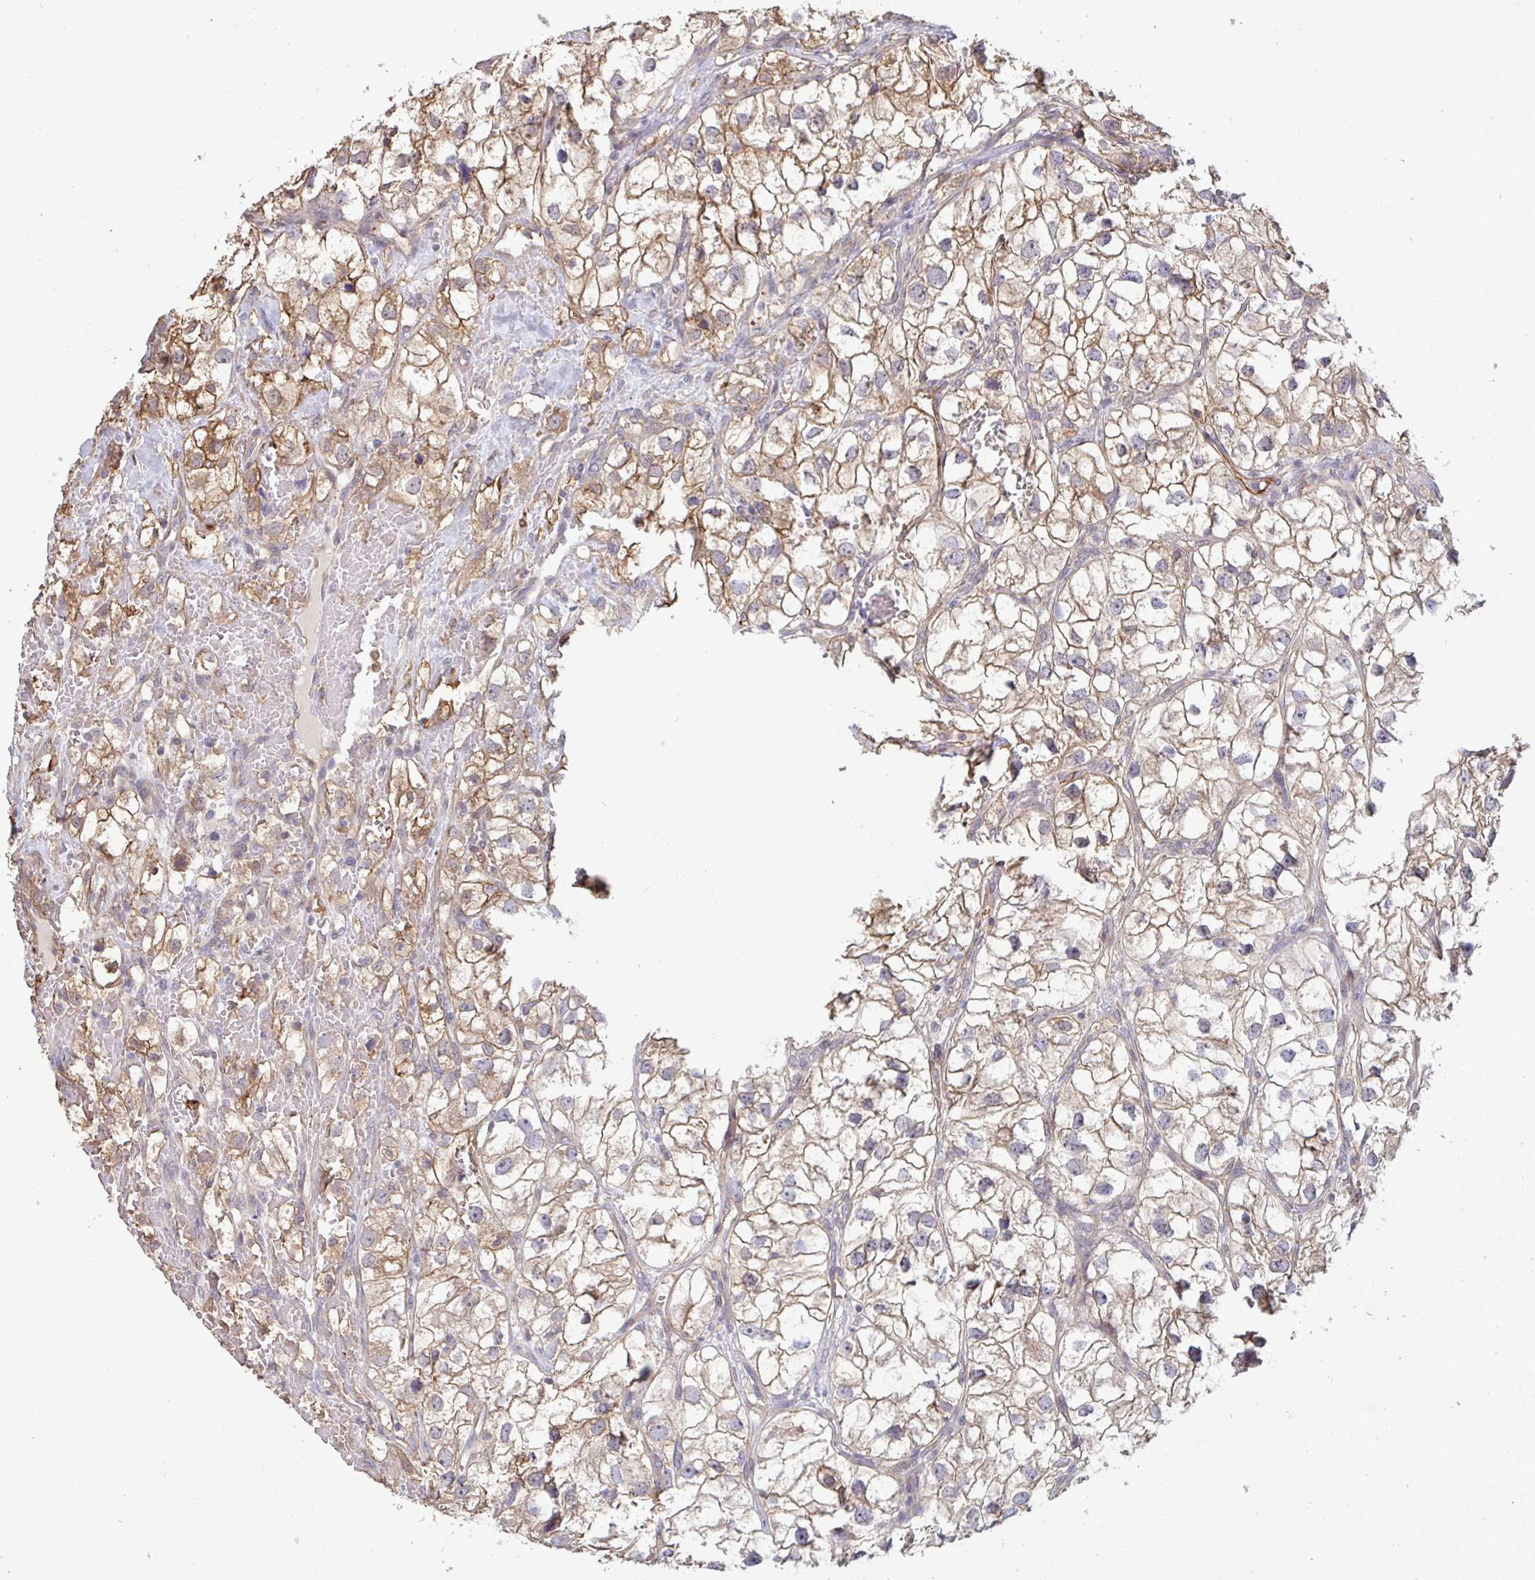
{"staining": {"intensity": "weak", "quantity": ">75%", "location": "cytoplasmic/membranous"}, "tissue": "renal cancer", "cell_type": "Tumor cells", "image_type": "cancer", "snomed": [{"axis": "morphology", "description": "Adenocarcinoma, NOS"}, {"axis": "topography", "description": "Kidney"}], "caption": "Immunohistochemistry photomicrograph of neoplastic tissue: human adenocarcinoma (renal) stained using immunohistochemistry (IHC) displays low levels of weak protein expression localized specifically in the cytoplasmic/membranous of tumor cells, appearing as a cytoplasmic/membranous brown color.", "gene": "ISCU", "patient": {"sex": "male", "age": 59}}